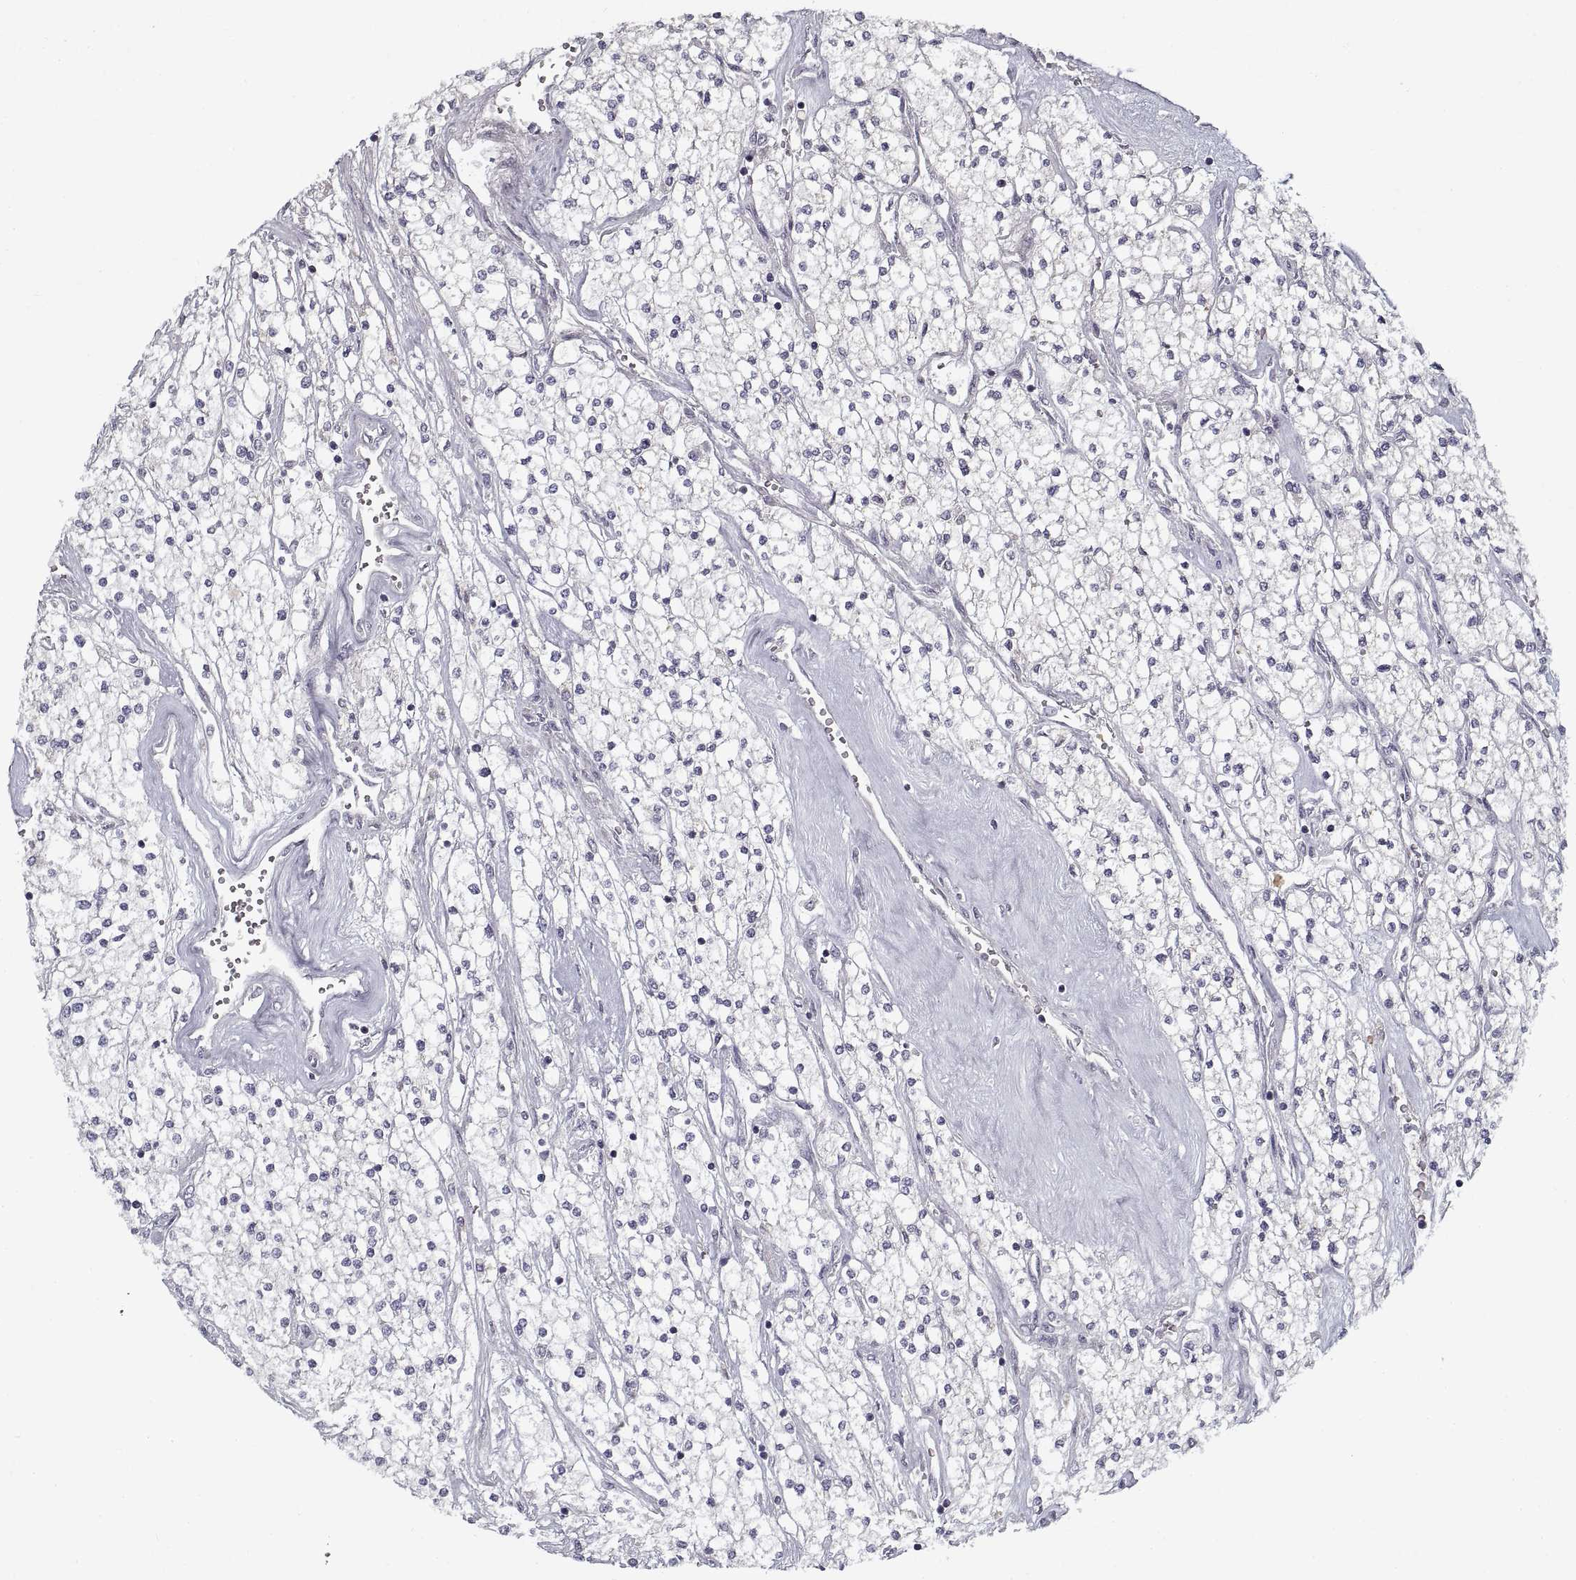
{"staining": {"intensity": "negative", "quantity": "none", "location": "none"}, "tissue": "renal cancer", "cell_type": "Tumor cells", "image_type": "cancer", "snomed": [{"axis": "morphology", "description": "Adenocarcinoma, NOS"}, {"axis": "topography", "description": "Kidney"}], "caption": "This is an IHC histopathology image of renal cancer (adenocarcinoma). There is no positivity in tumor cells.", "gene": "GAD2", "patient": {"sex": "male", "age": 80}}